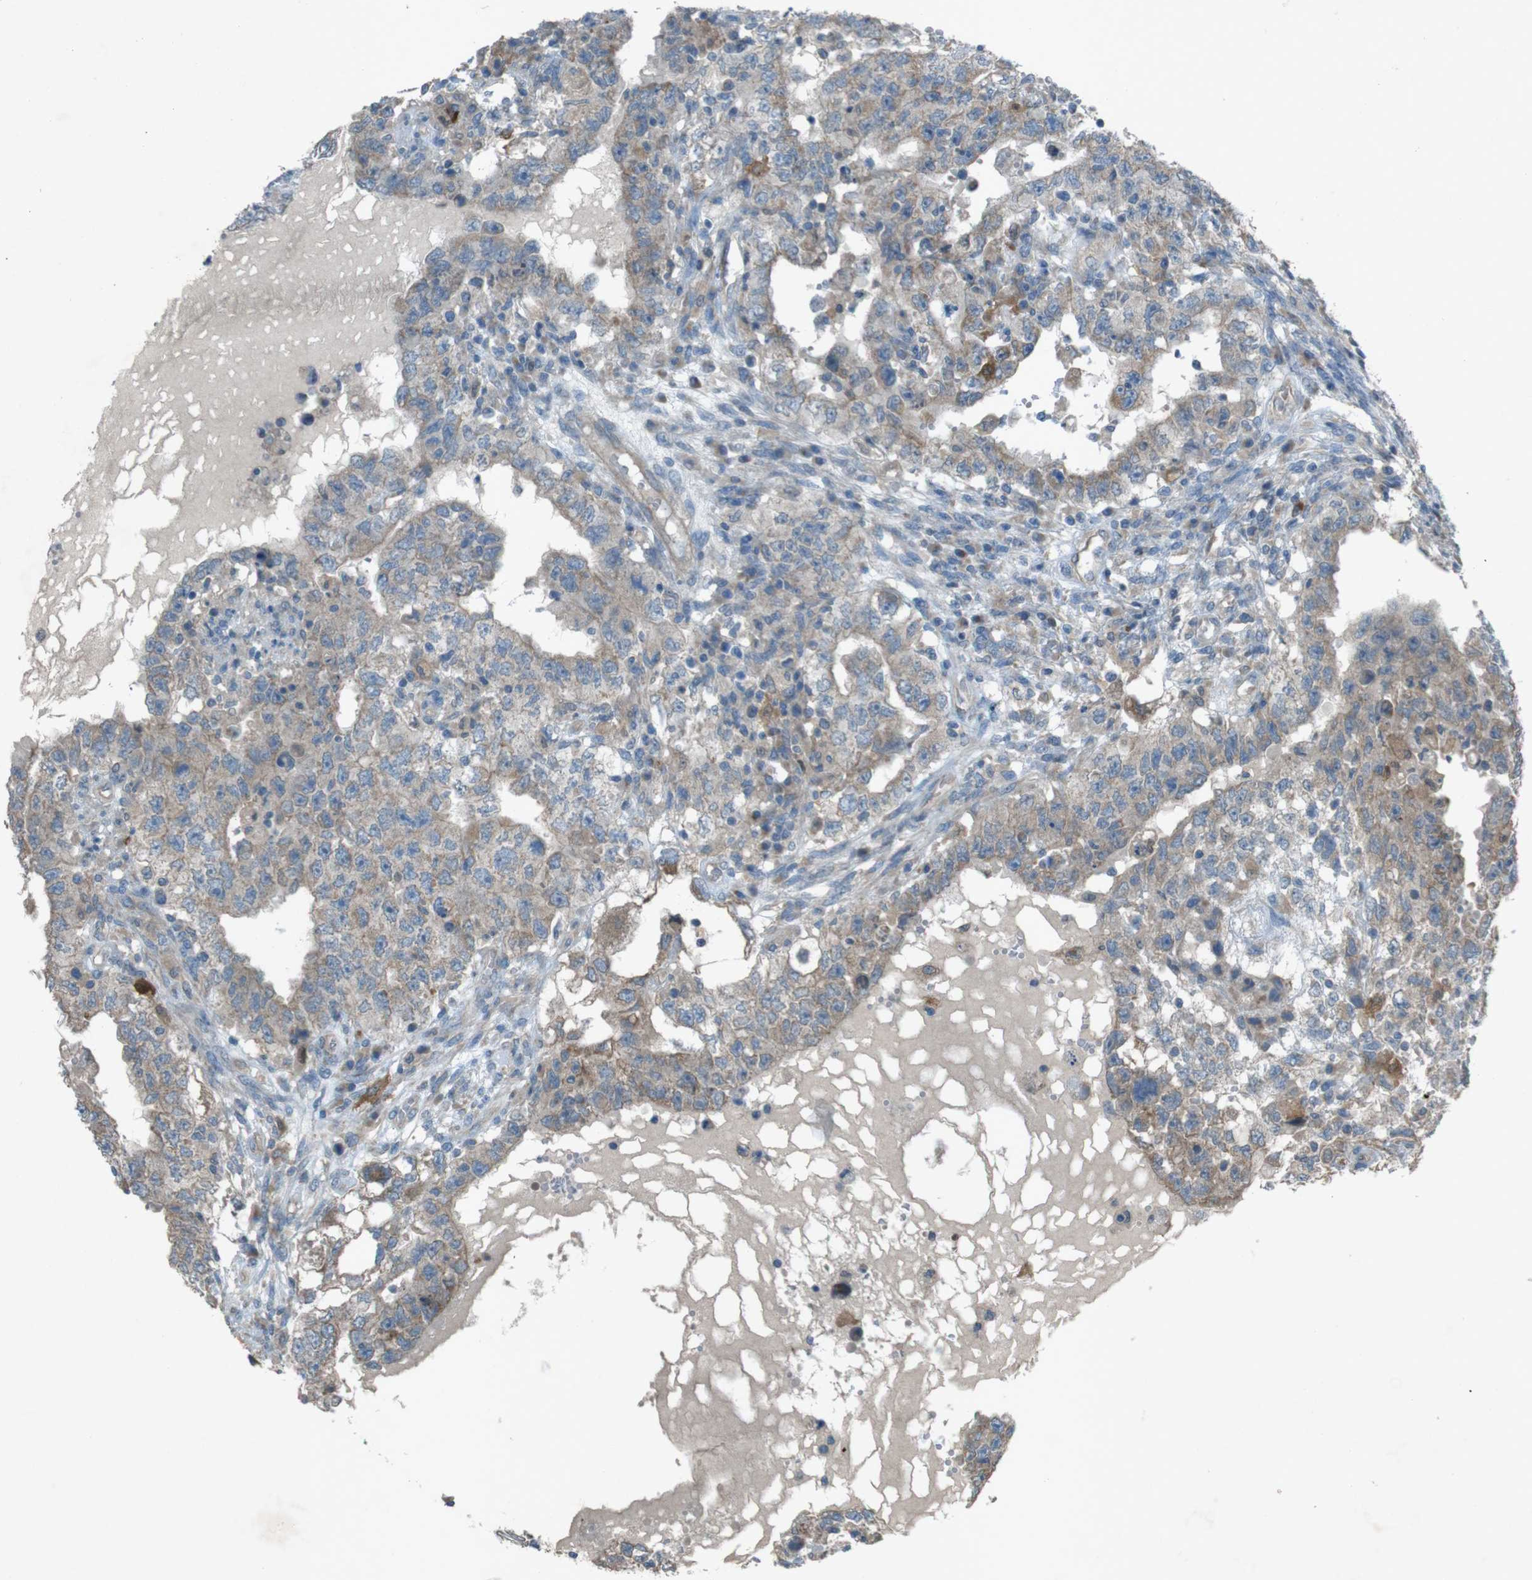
{"staining": {"intensity": "moderate", "quantity": ">75%", "location": "cytoplasmic/membranous"}, "tissue": "testis cancer", "cell_type": "Tumor cells", "image_type": "cancer", "snomed": [{"axis": "morphology", "description": "Carcinoma, Embryonal, NOS"}, {"axis": "topography", "description": "Testis"}], "caption": "Immunohistochemistry of human testis cancer (embryonal carcinoma) demonstrates medium levels of moderate cytoplasmic/membranous positivity in about >75% of tumor cells.", "gene": "TMEM41B", "patient": {"sex": "male", "age": 26}}